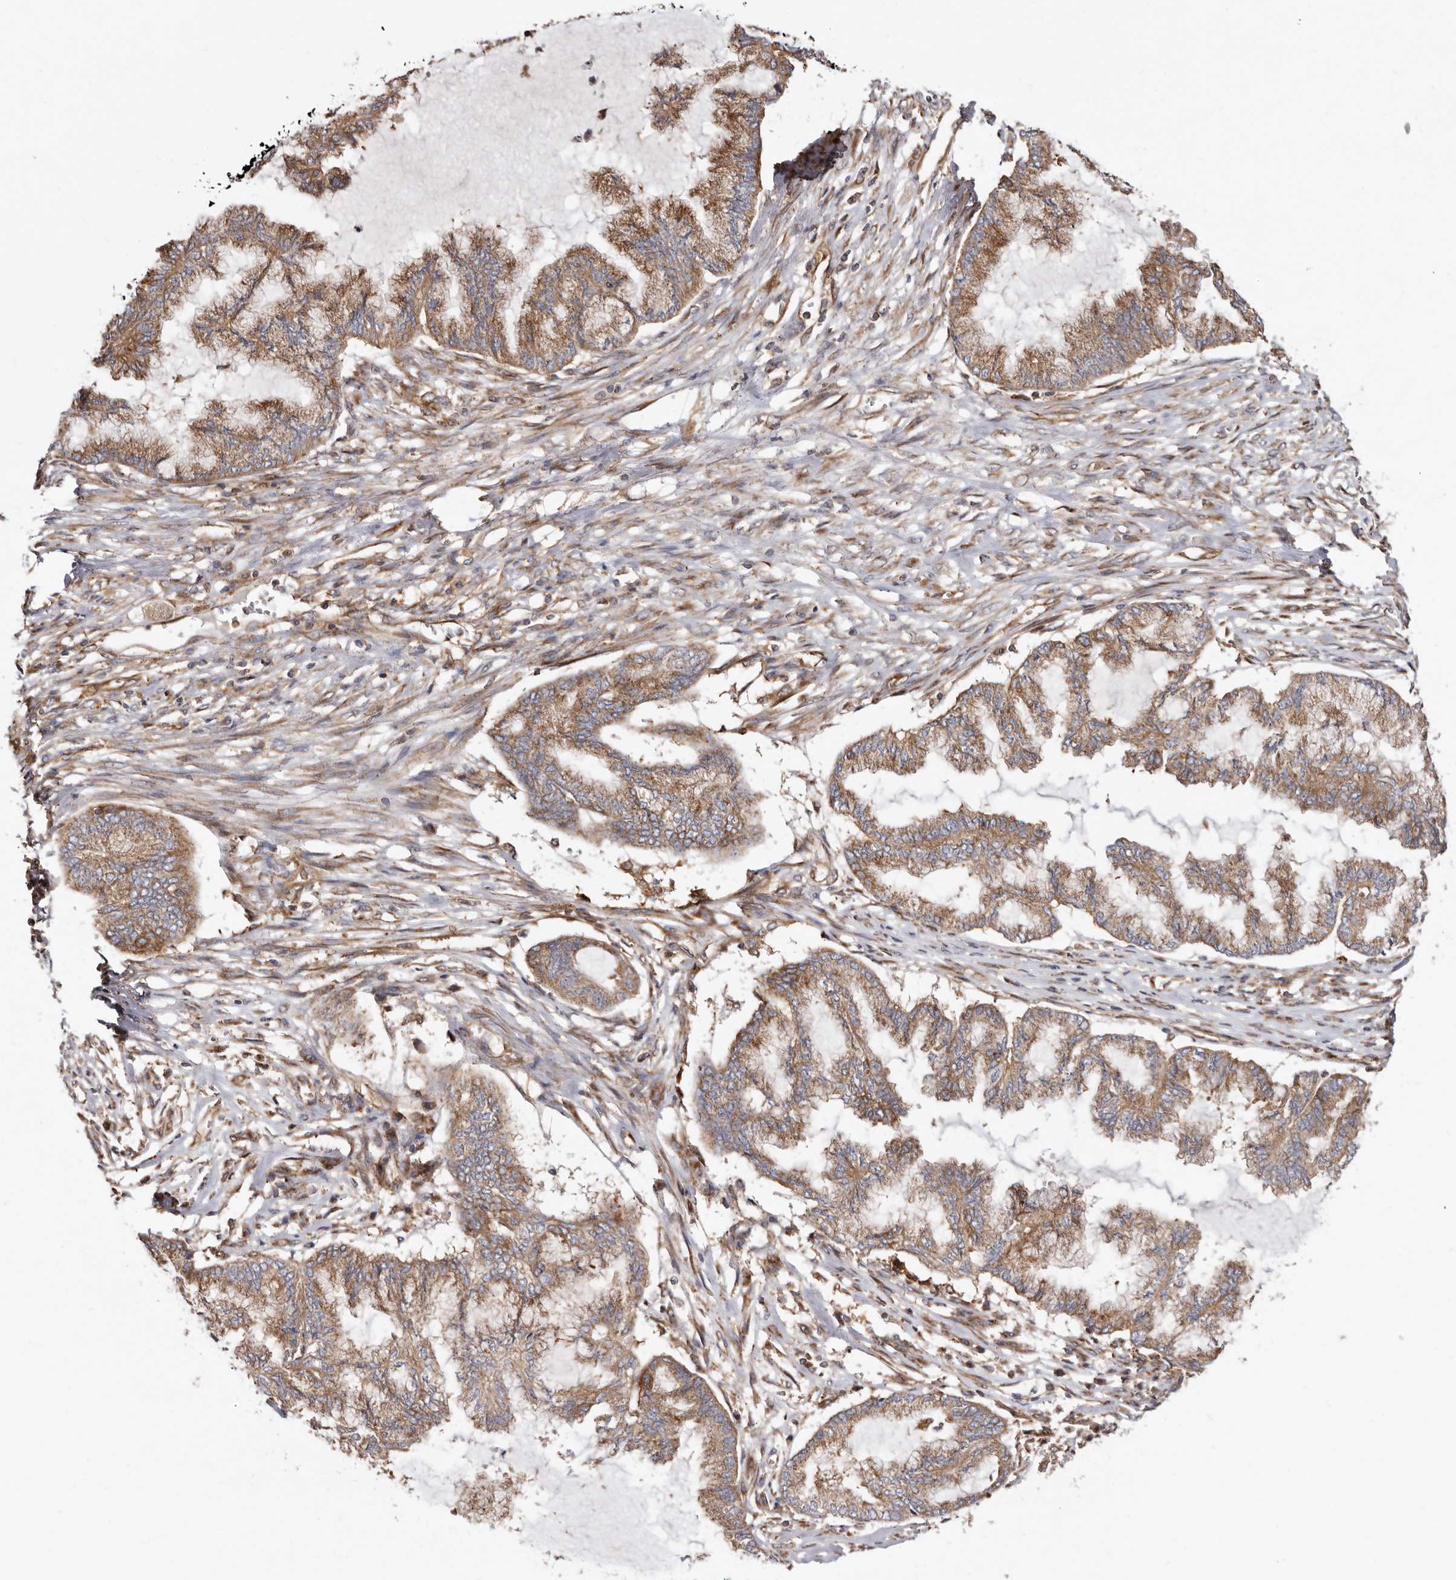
{"staining": {"intensity": "moderate", "quantity": ">75%", "location": "cytoplasmic/membranous"}, "tissue": "endometrial cancer", "cell_type": "Tumor cells", "image_type": "cancer", "snomed": [{"axis": "morphology", "description": "Adenocarcinoma, NOS"}, {"axis": "topography", "description": "Endometrium"}], "caption": "DAB (3,3'-diaminobenzidine) immunohistochemical staining of endometrial adenocarcinoma demonstrates moderate cytoplasmic/membranous protein expression in about >75% of tumor cells.", "gene": "COQ8B", "patient": {"sex": "female", "age": 86}}